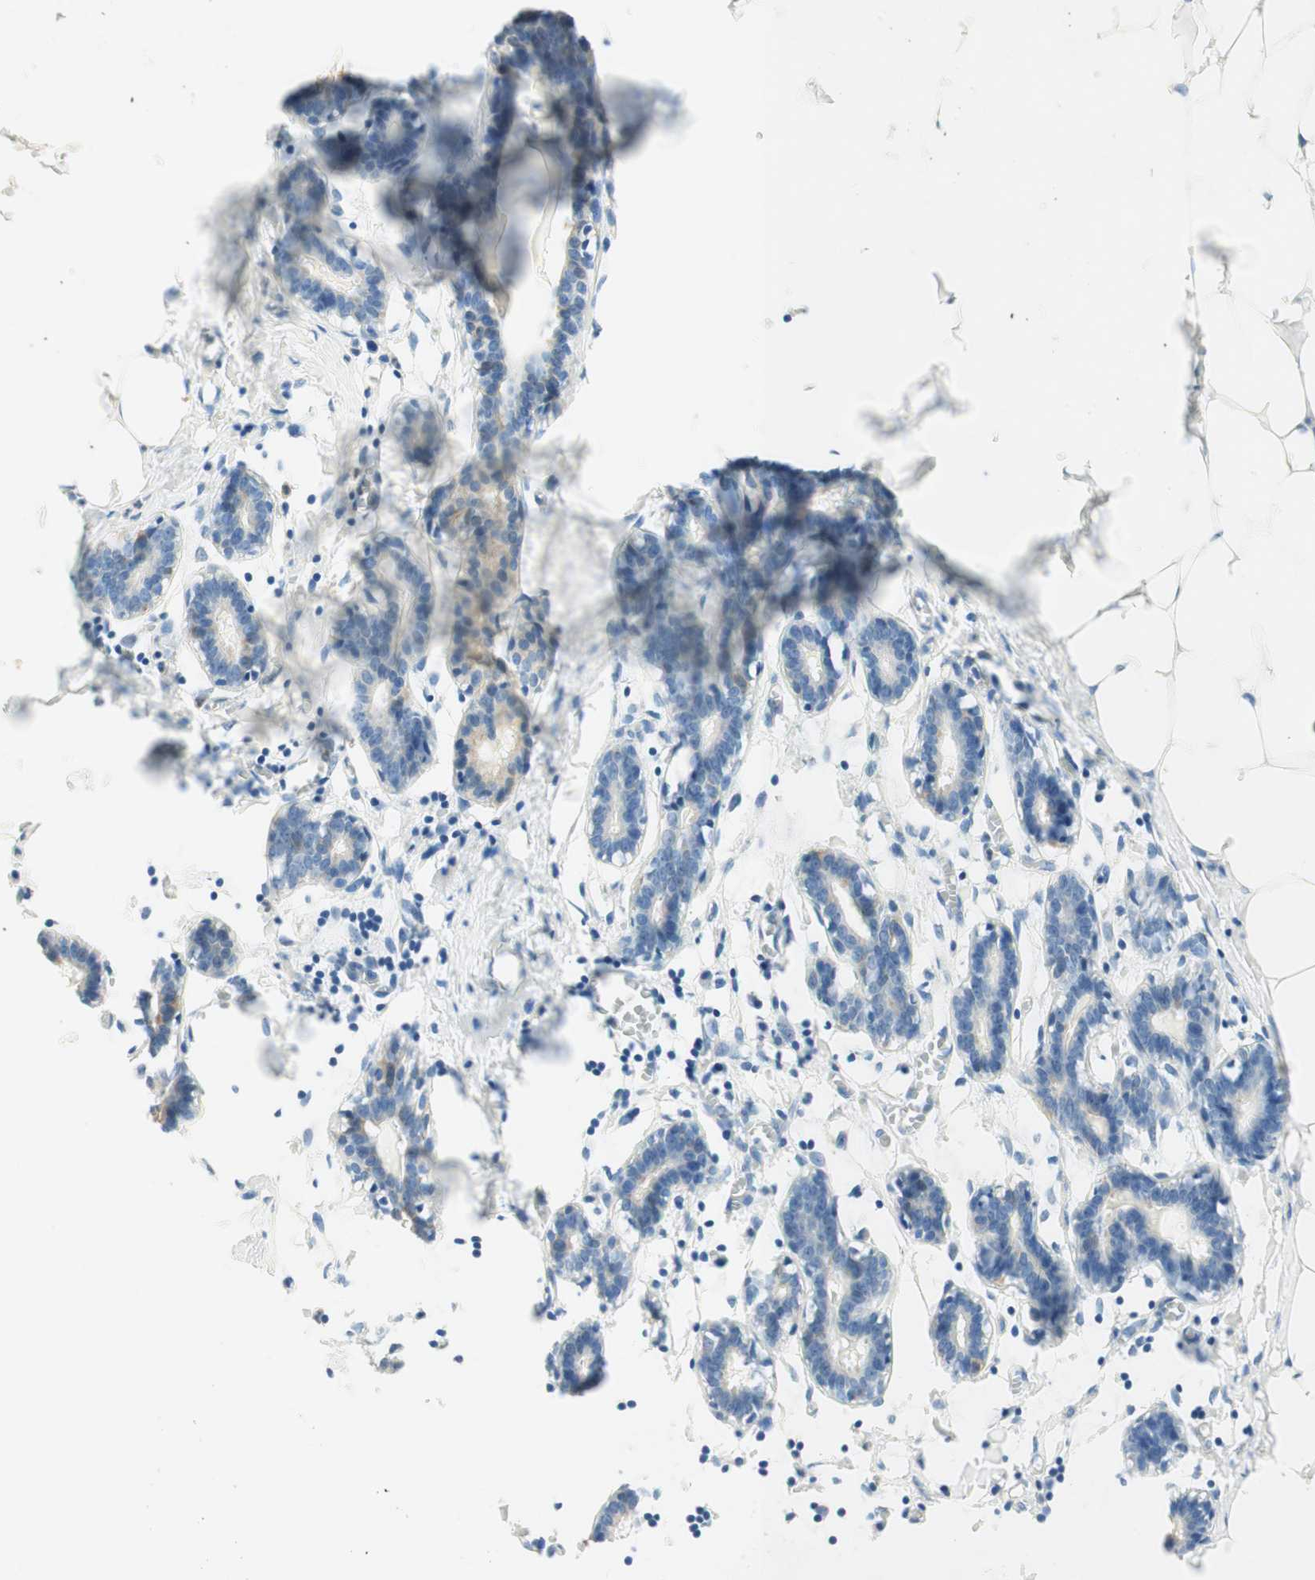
{"staining": {"intensity": "negative", "quantity": "none", "location": "none"}, "tissue": "breast", "cell_type": "Adipocytes", "image_type": "normal", "snomed": [{"axis": "morphology", "description": "Normal tissue, NOS"}, {"axis": "topography", "description": "Breast"}], "caption": "DAB (3,3'-diaminobenzidine) immunohistochemical staining of benign human breast exhibits no significant staining in adipocytes.", "gene": "CLCN2", "patient": {"sex": "female", "age": 27}}